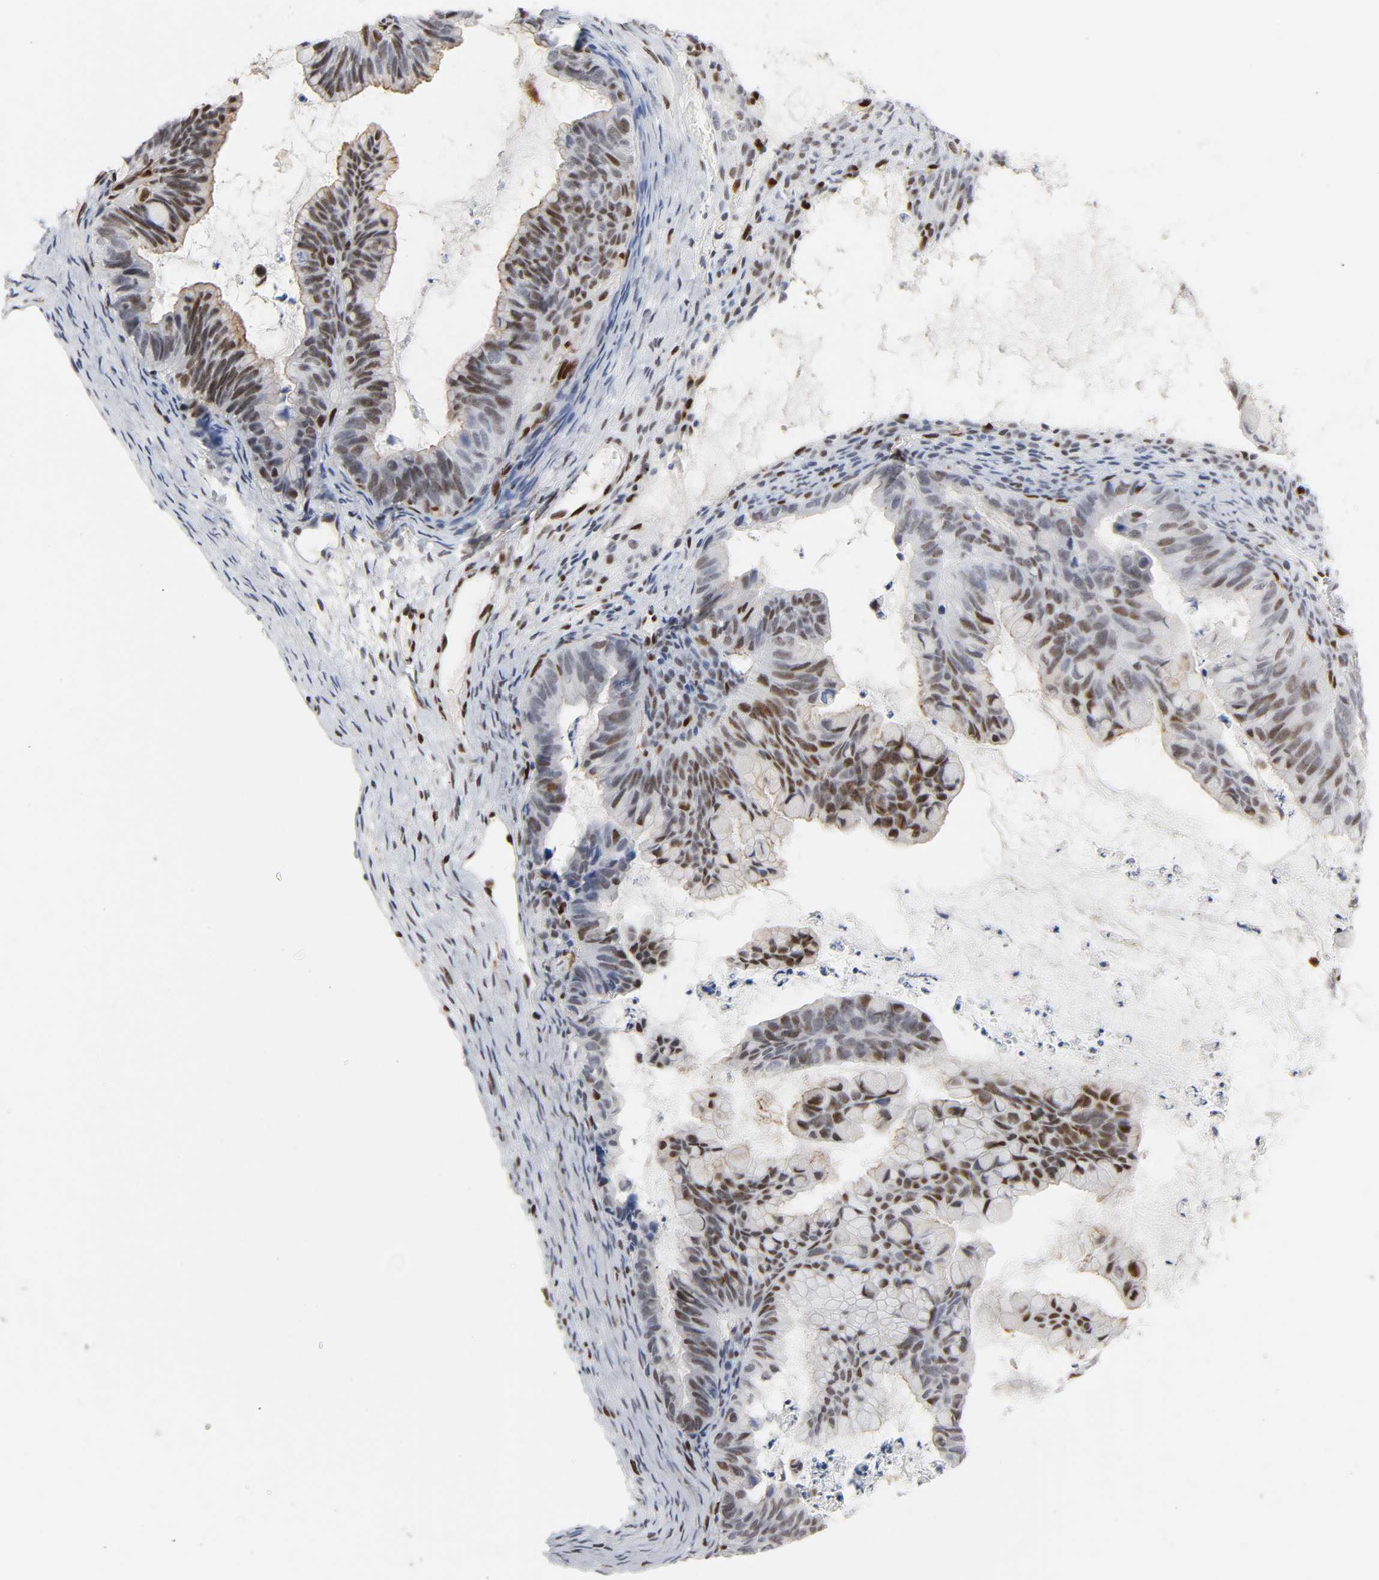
{"staining": {"intensity": "moderate", "quantity": "25%-75%", "location": "nuclear"}, "tissue": "ovarian cancer", "cell_type": "Tumor cells", "image_type": "cancer", "snomed": [{"axis": "morphology", "description": "Cystadenocarcinoma, mucinous, NOS"}, {"axis": "topography", "description": "Ovary"}], "caption": "The image exhibits immunohistochemical staining of mucinous cystadenocarcinoma (ovarian). There is moderate nuclear positivity is identified in about 25%-75% of tumor cells.", "gene": "WAS", "patient": {"sex": "female", "age": 36}}